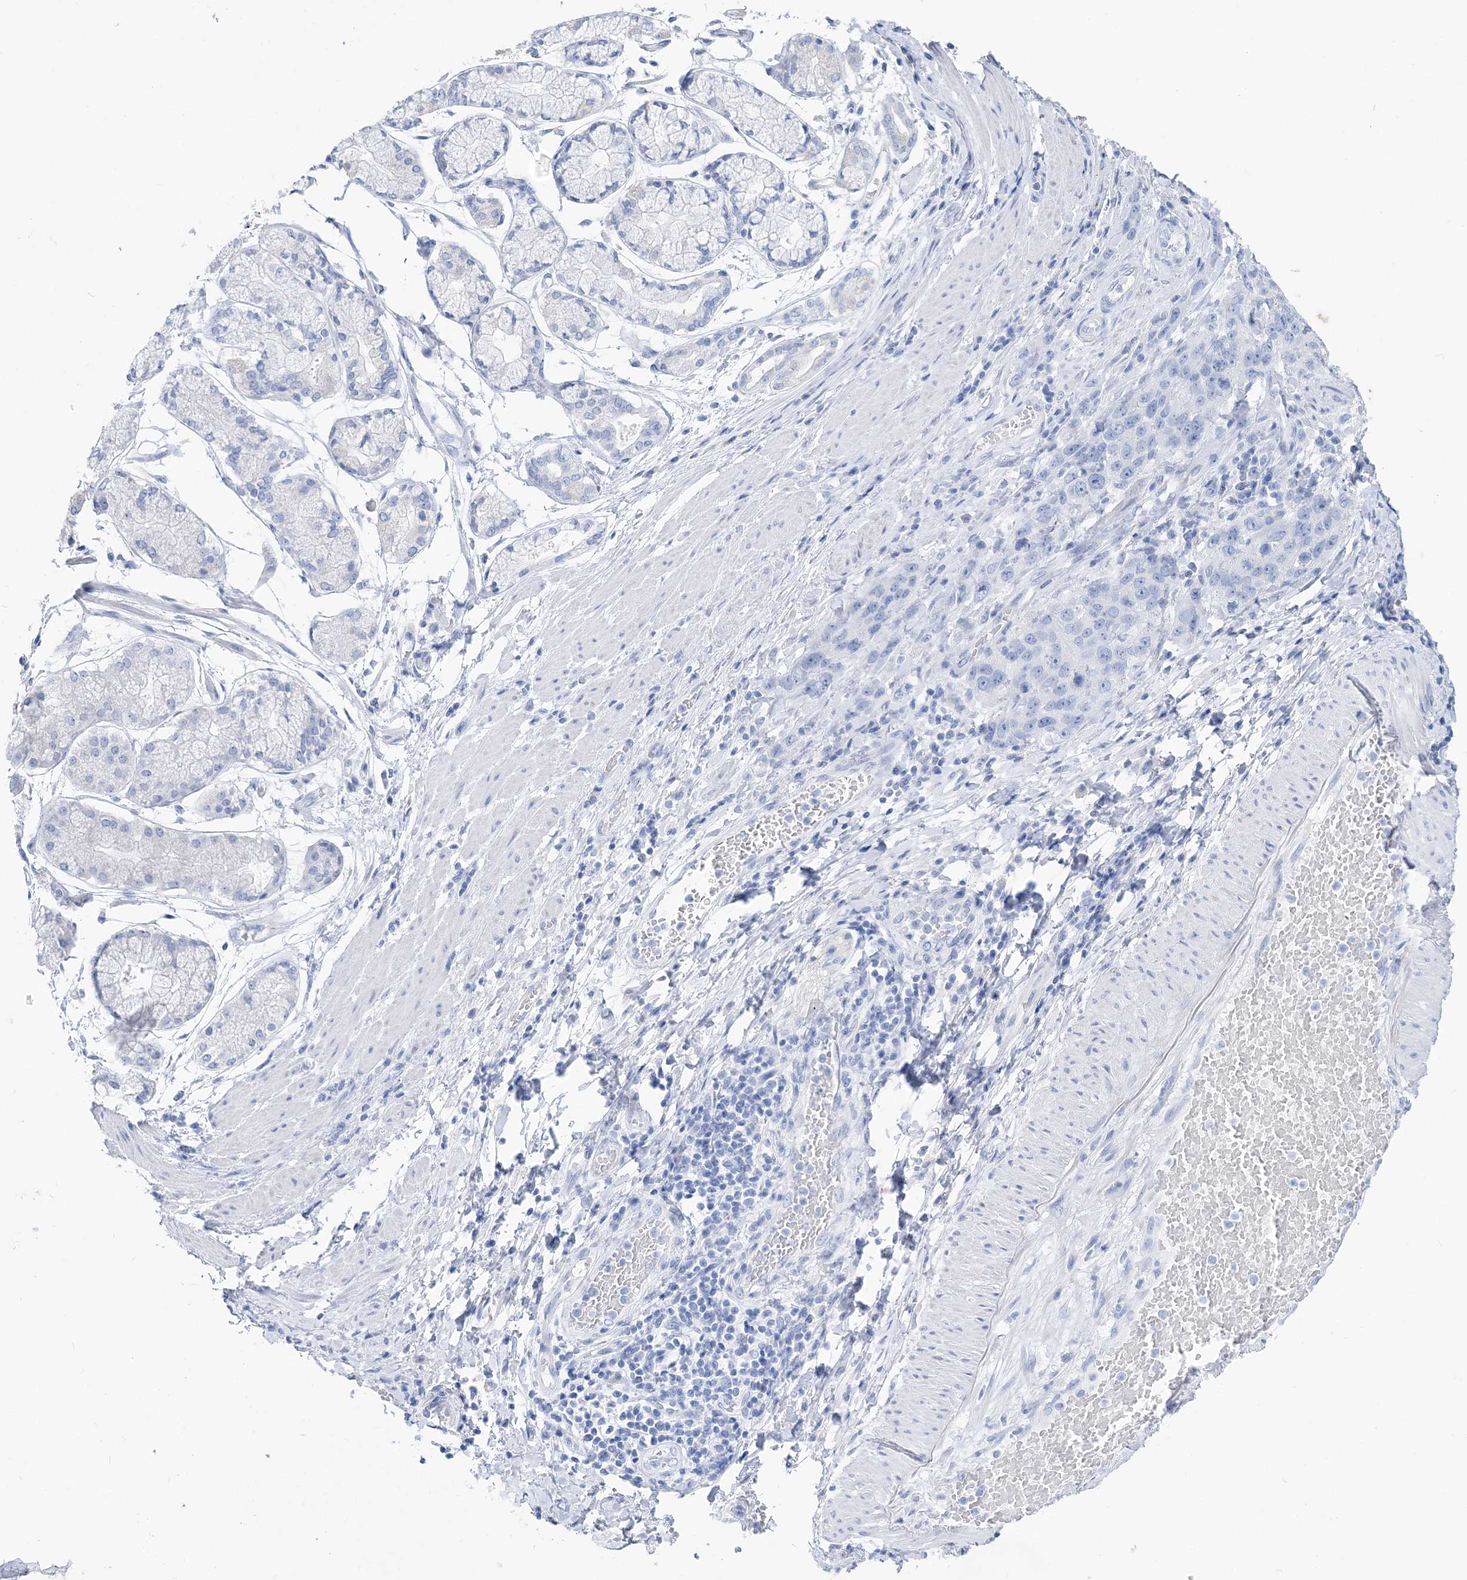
{"staining": {"intensity": "negative", "quantity": "none", "location": "none"}, "tissue": "stomach cancer", "cell_type": "Tumor cells", "image_type": "cancer", "snomed": [{"axis": "morphology", "description": "Normal tissue, NOS"}, {"axis": "morphology", "description": "Adenocarcinoma, NOS"}, {"axis": "topography", "description": "Lymph node"}, {"axis": "topography", "description": "Stomach"}], "caption": "Human stomach cancer stained for a protein using immunohistochemistry shows no staining in tumor cells.", "gene": "TSPYL6", "patient": {"sex": "male", "age": 48}}